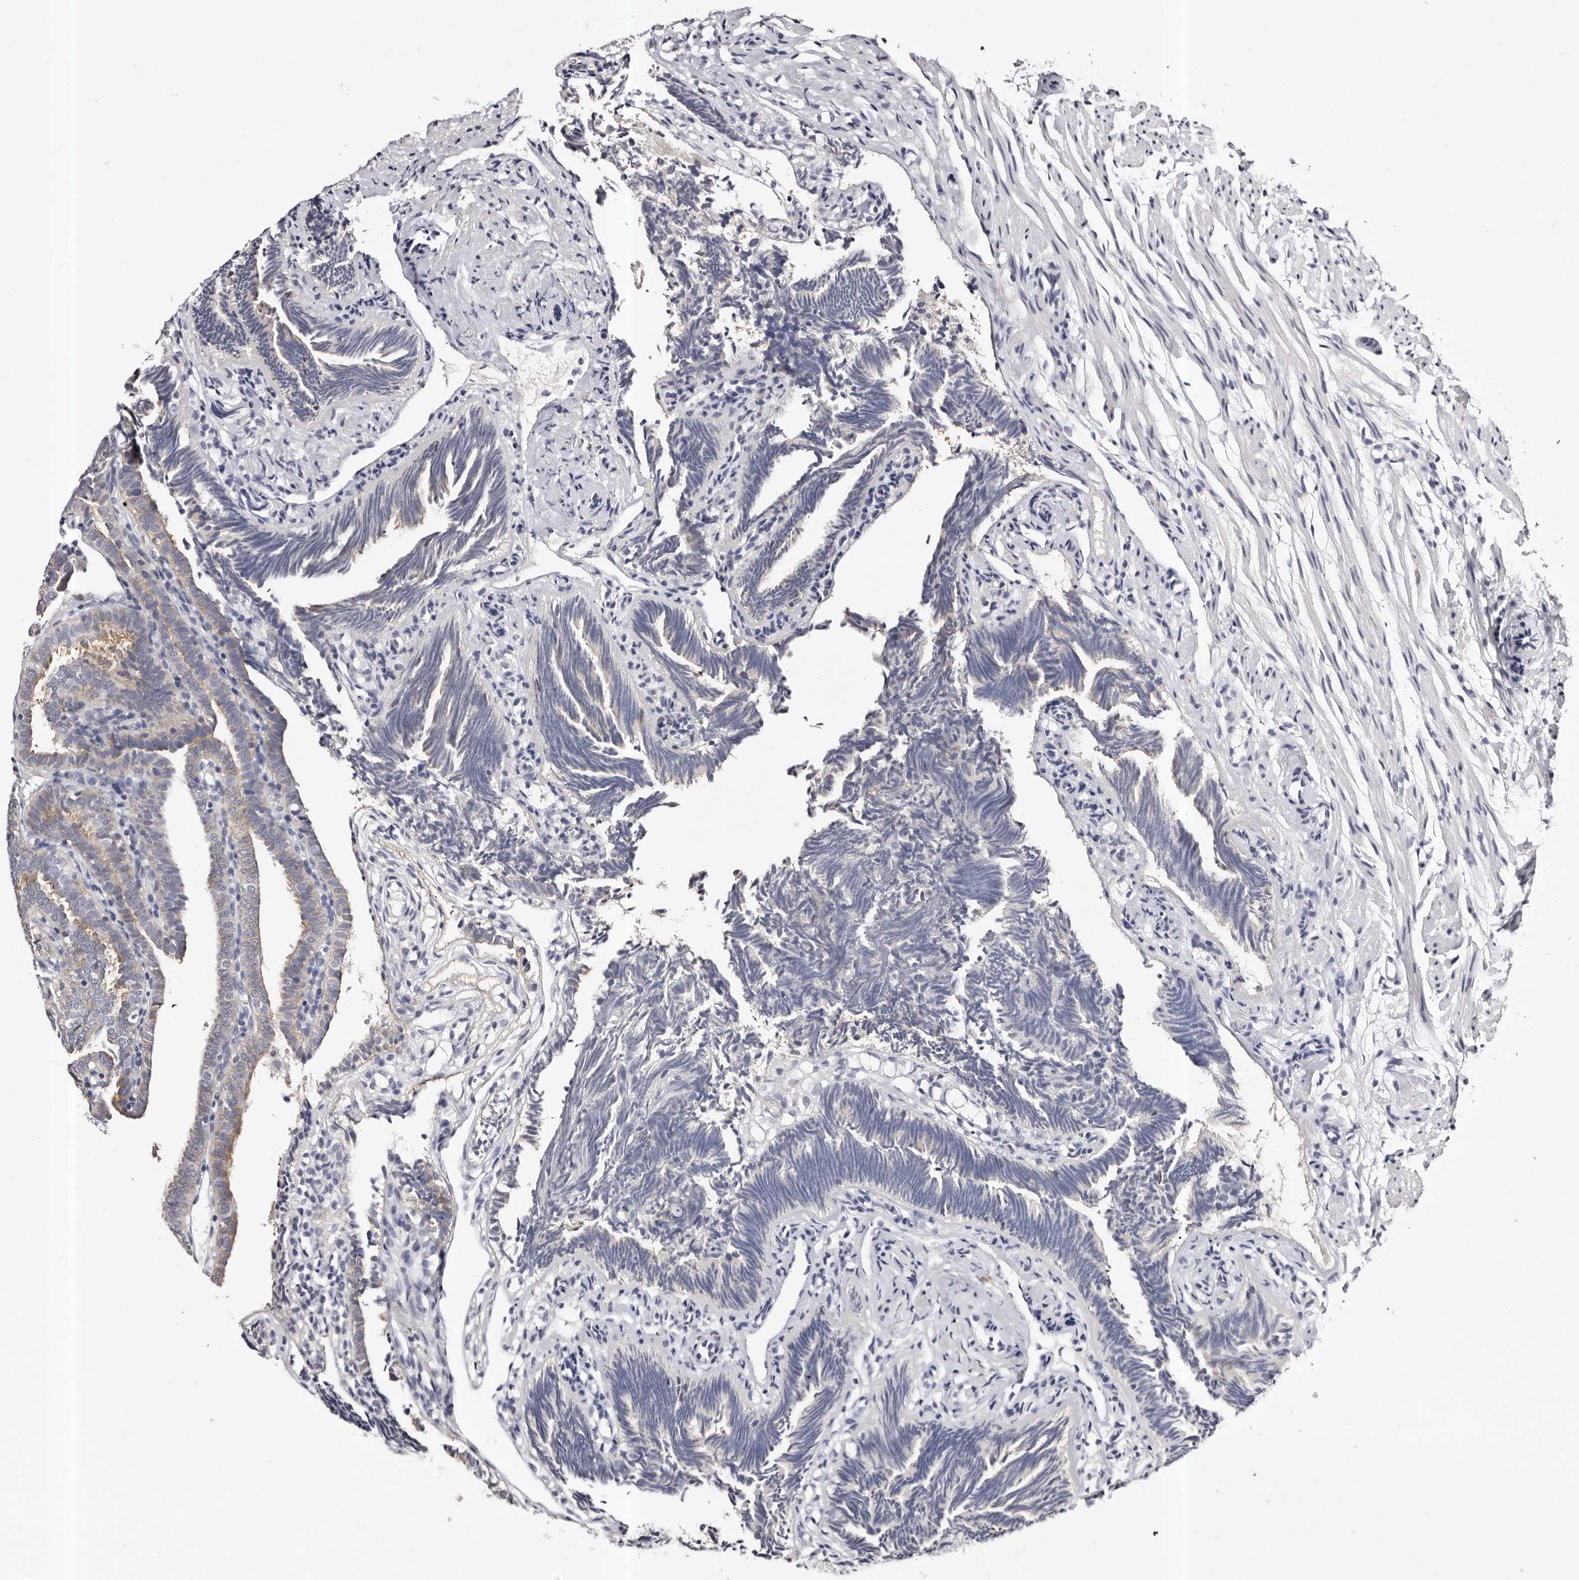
{"staining": {"intensity": "negative", "quantity": "none", "location": "none"}, "tissue": "fallopian tube", "cell_type": "Glandular cells", "image_type": "normal", "snomed": [{"axis": "morphology", "description": "Normal tissue, NOS"}, {"axis": "topography", "description": "Fallopian tube"}], "caption": "Human fallopian tube stained for a protein using immunohistochemistry (IHC) exhibits no expression in glandular cells.", "gene": "ROM1", "patient": {"sex": "female", "age": 39}}